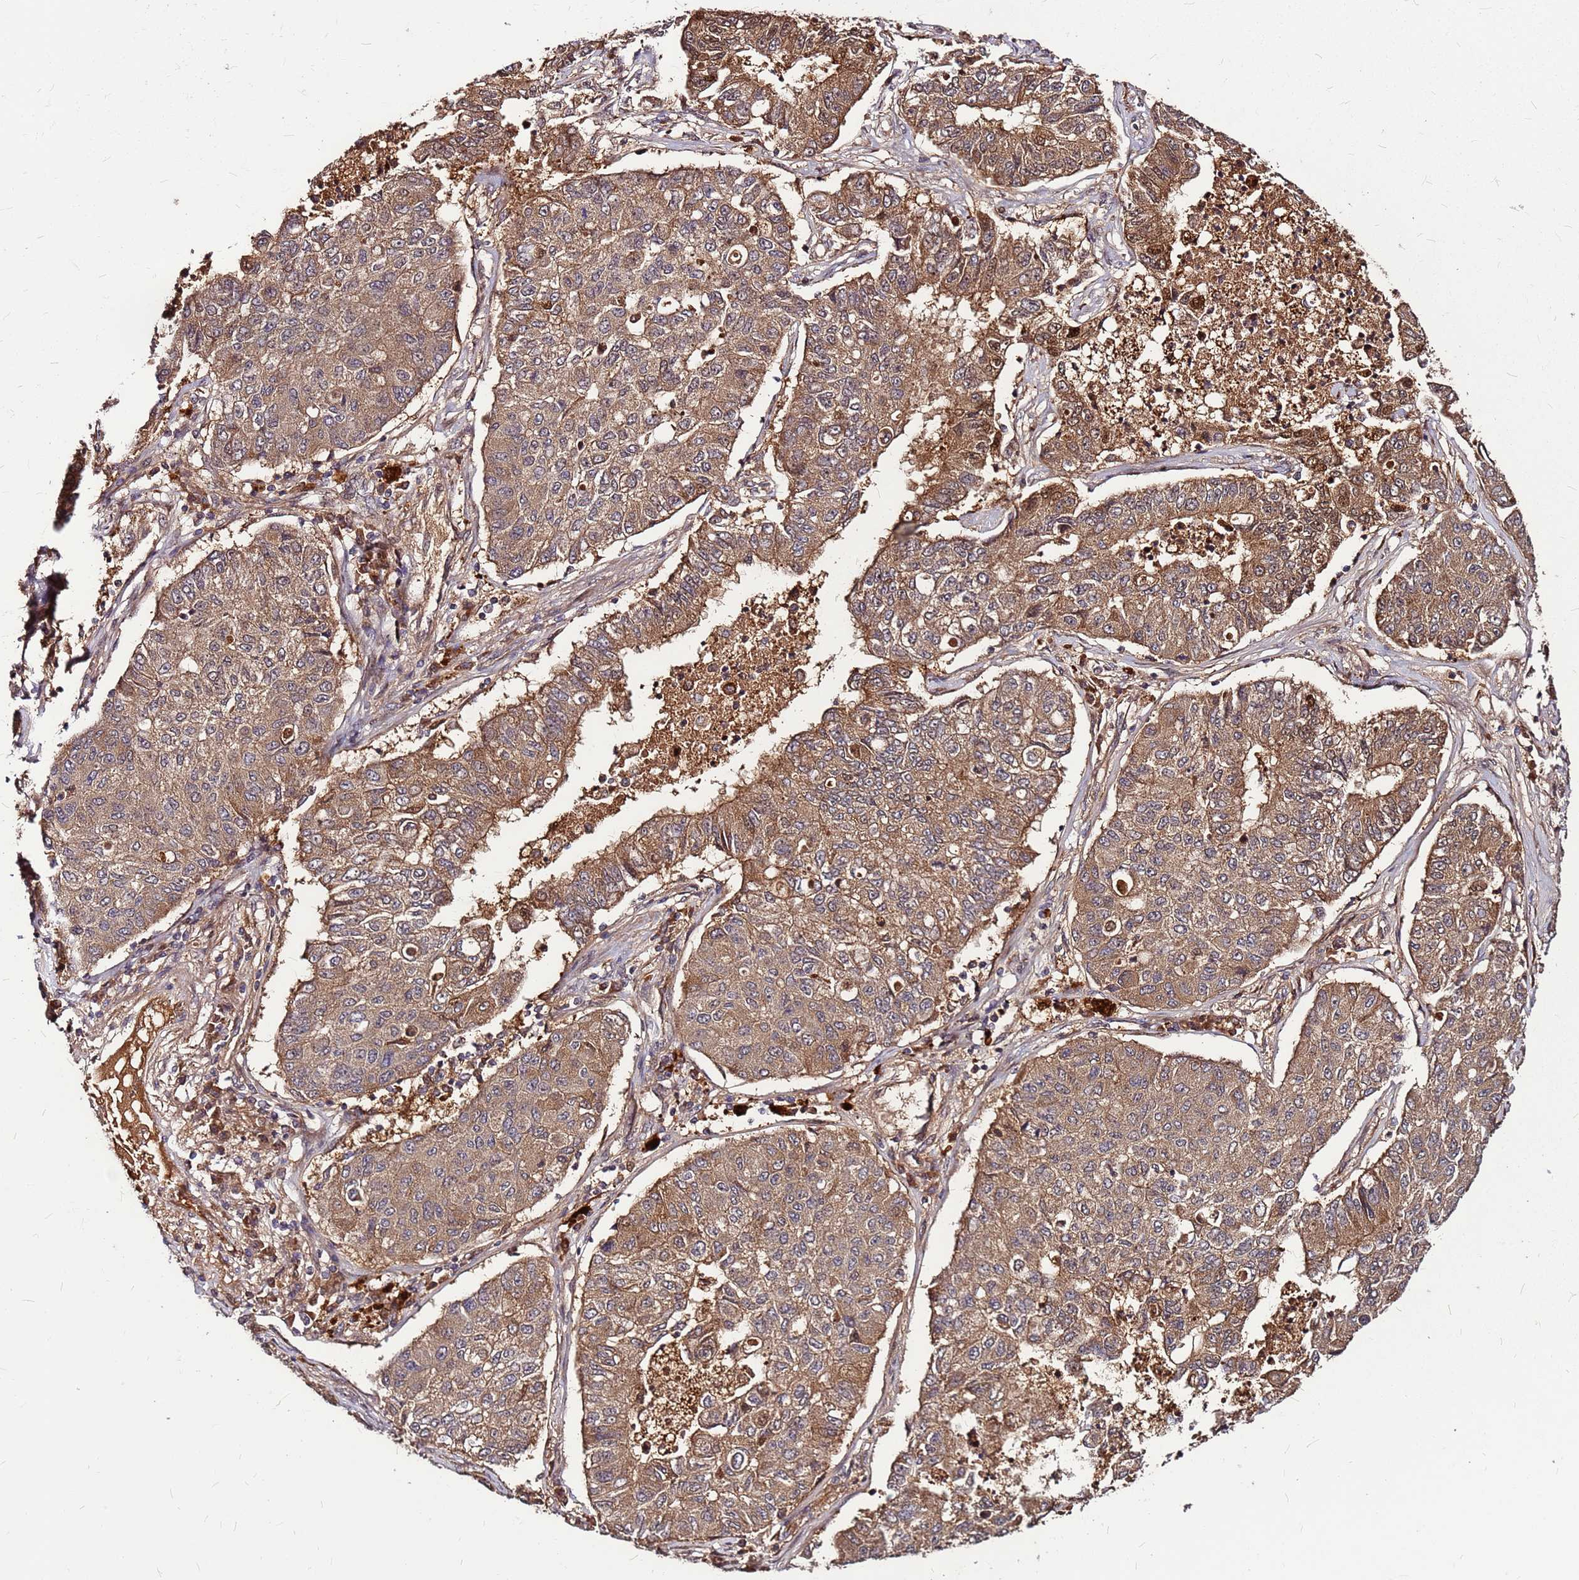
{"staining": {"intensity": "moderate", "quantity": ">75%", "location": "cytoplasmic/membranous"}, "tissue": "lung cancer", "cell_type": "Tumor cells", "image_type": "cancer", "snomed": [{"axis": "morphology", "description": "Squamous cell carcinoma, NOS"}, {"axis": "topography", "description": "Lung"}], "caption": "Protein staining displays moderate cytoplasmic/membranous expression in about >75% of tumor cells in lung squamous cell carcinoma.", "gene": "LYPLAL1", "patient": {"sex": "male", "age": 74}}